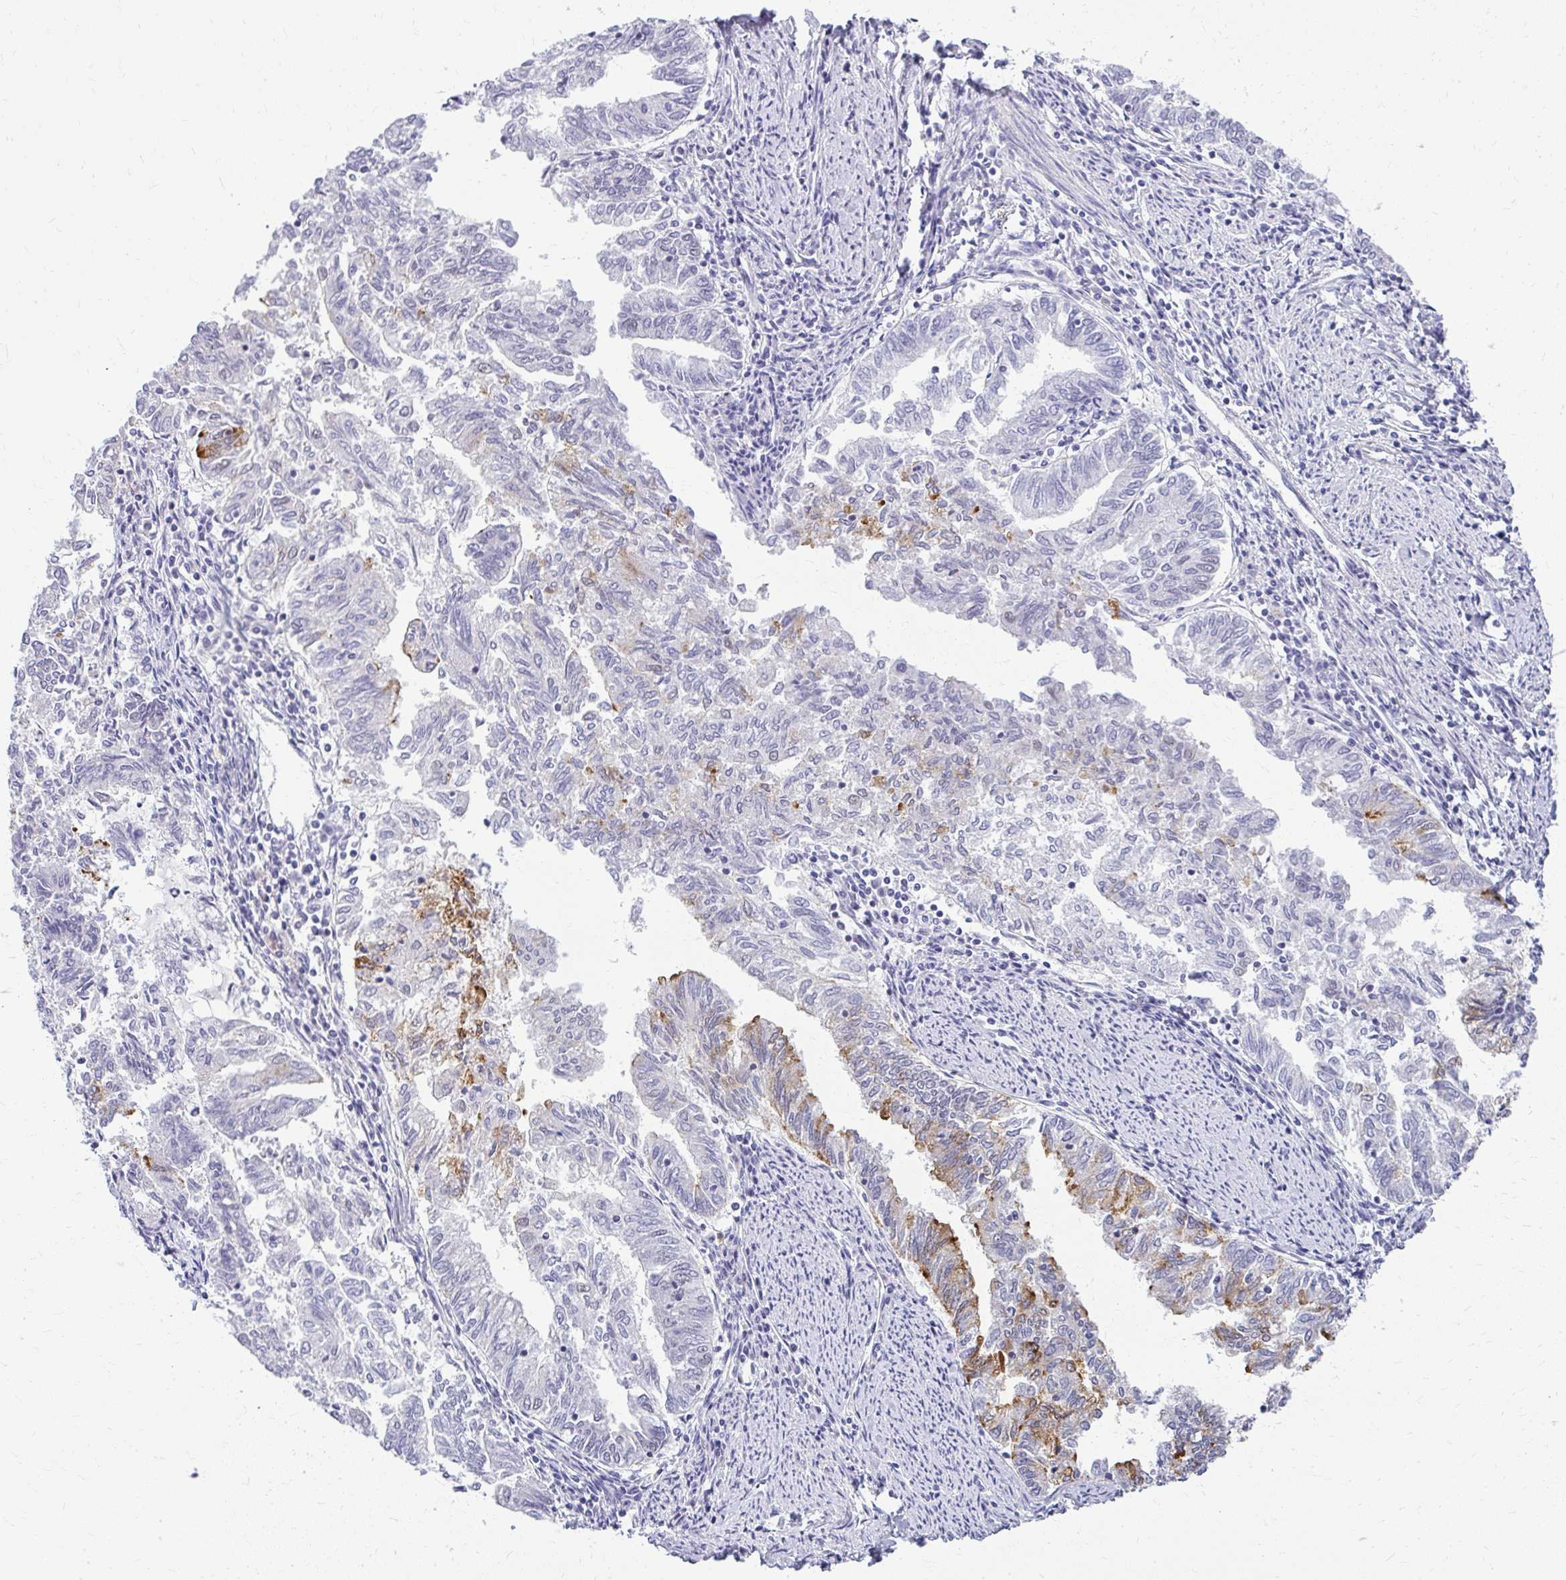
{"staining": {"intensity": "moderate", "quantity": "<25%", "location": "cytoplasmic/membranous"}, "tissue": "endometrial cancer", "cell_type": "Tumor cells", "image_type": "cancer", "snomed": [{"axis": "morphology", "description": "Adenocarcinoma, NOS"}, {"axis": "topography", "description": "Endometrium"}], "caption": "The immunohistochemical stain shows moderate cytoplasmic/membranous positivity in tumor cells of endometrial adenocarcinoma tissue.", "gene": "TEX33", "patient": {"sex": "female", "age": 79}}